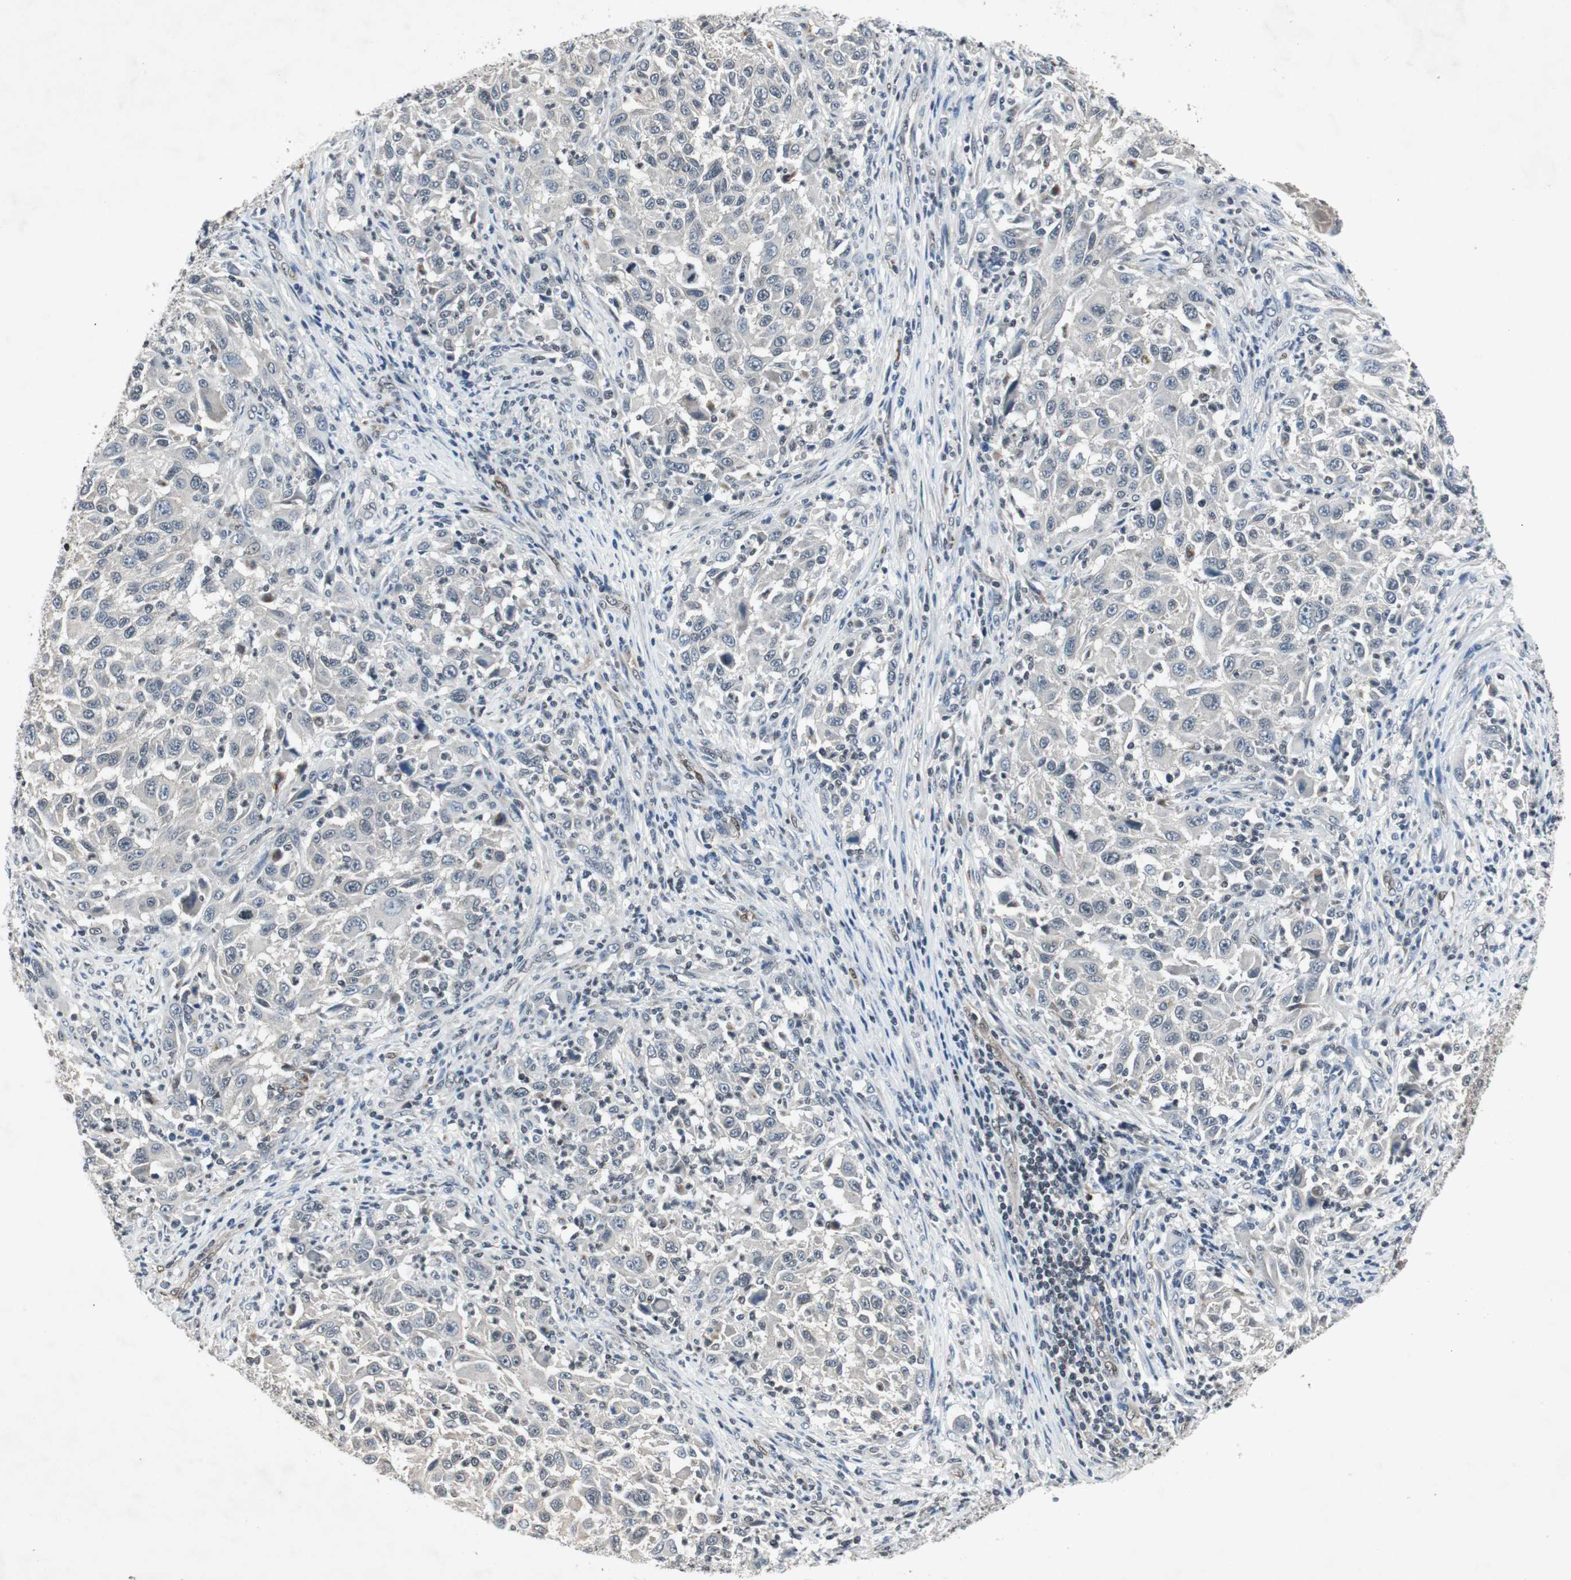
{"staining": {"intensity": "negative", "quantity": "none", "location": "none"}, "tissue": "melanoma", "cell_type": "Tumor cells", "image_type": "cancer", "snomed": [{"axis": "morphology", "description": "Malignant melanoma, Metastatic site"}, {"axis": "topography", "description": "Lymph node"}], "caption": "Immunohistochemistry of human melanoma exhibits no expression in tumor cells. (IHC, brightfield microscopy, high magnification).", "gene": "SMAD1", "patient": {"sex": "male", "age": 61}}